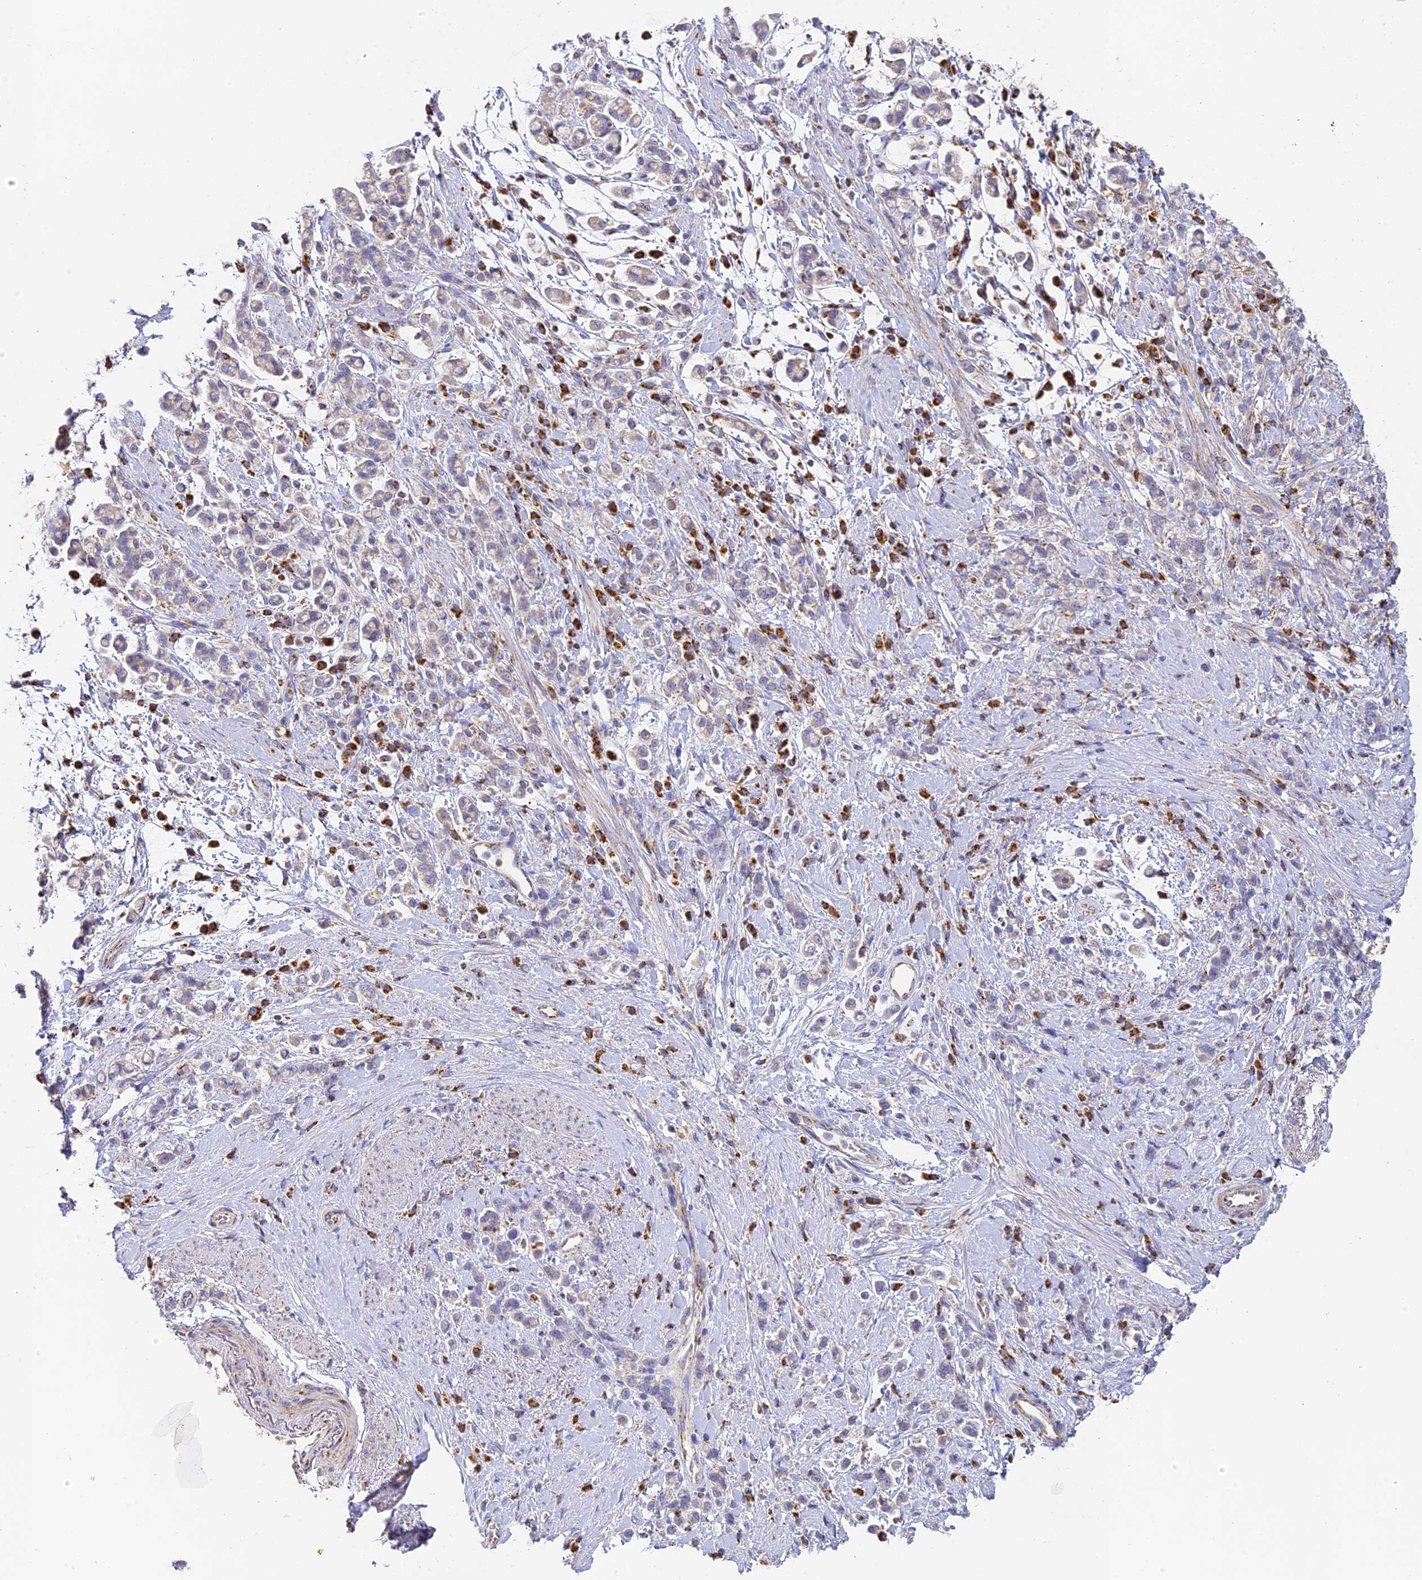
{"staining": {"intensity": "negative", "quantity": "none", "location": "none"}, "tissue": "stomach cancer", "cell_type": "Tumor cells", "image_type": "cancer", "snomed": [{"axis": "morphology", "description": "Adenocarcinoma, NOS"}, {"axis": "topography", "description": "Stomach"}], "caption": "The micrograph displays no staining of tumor cells in stomach cancer.", "gene": "DONSON", "patient": {"sex": "female", "age": 60}}